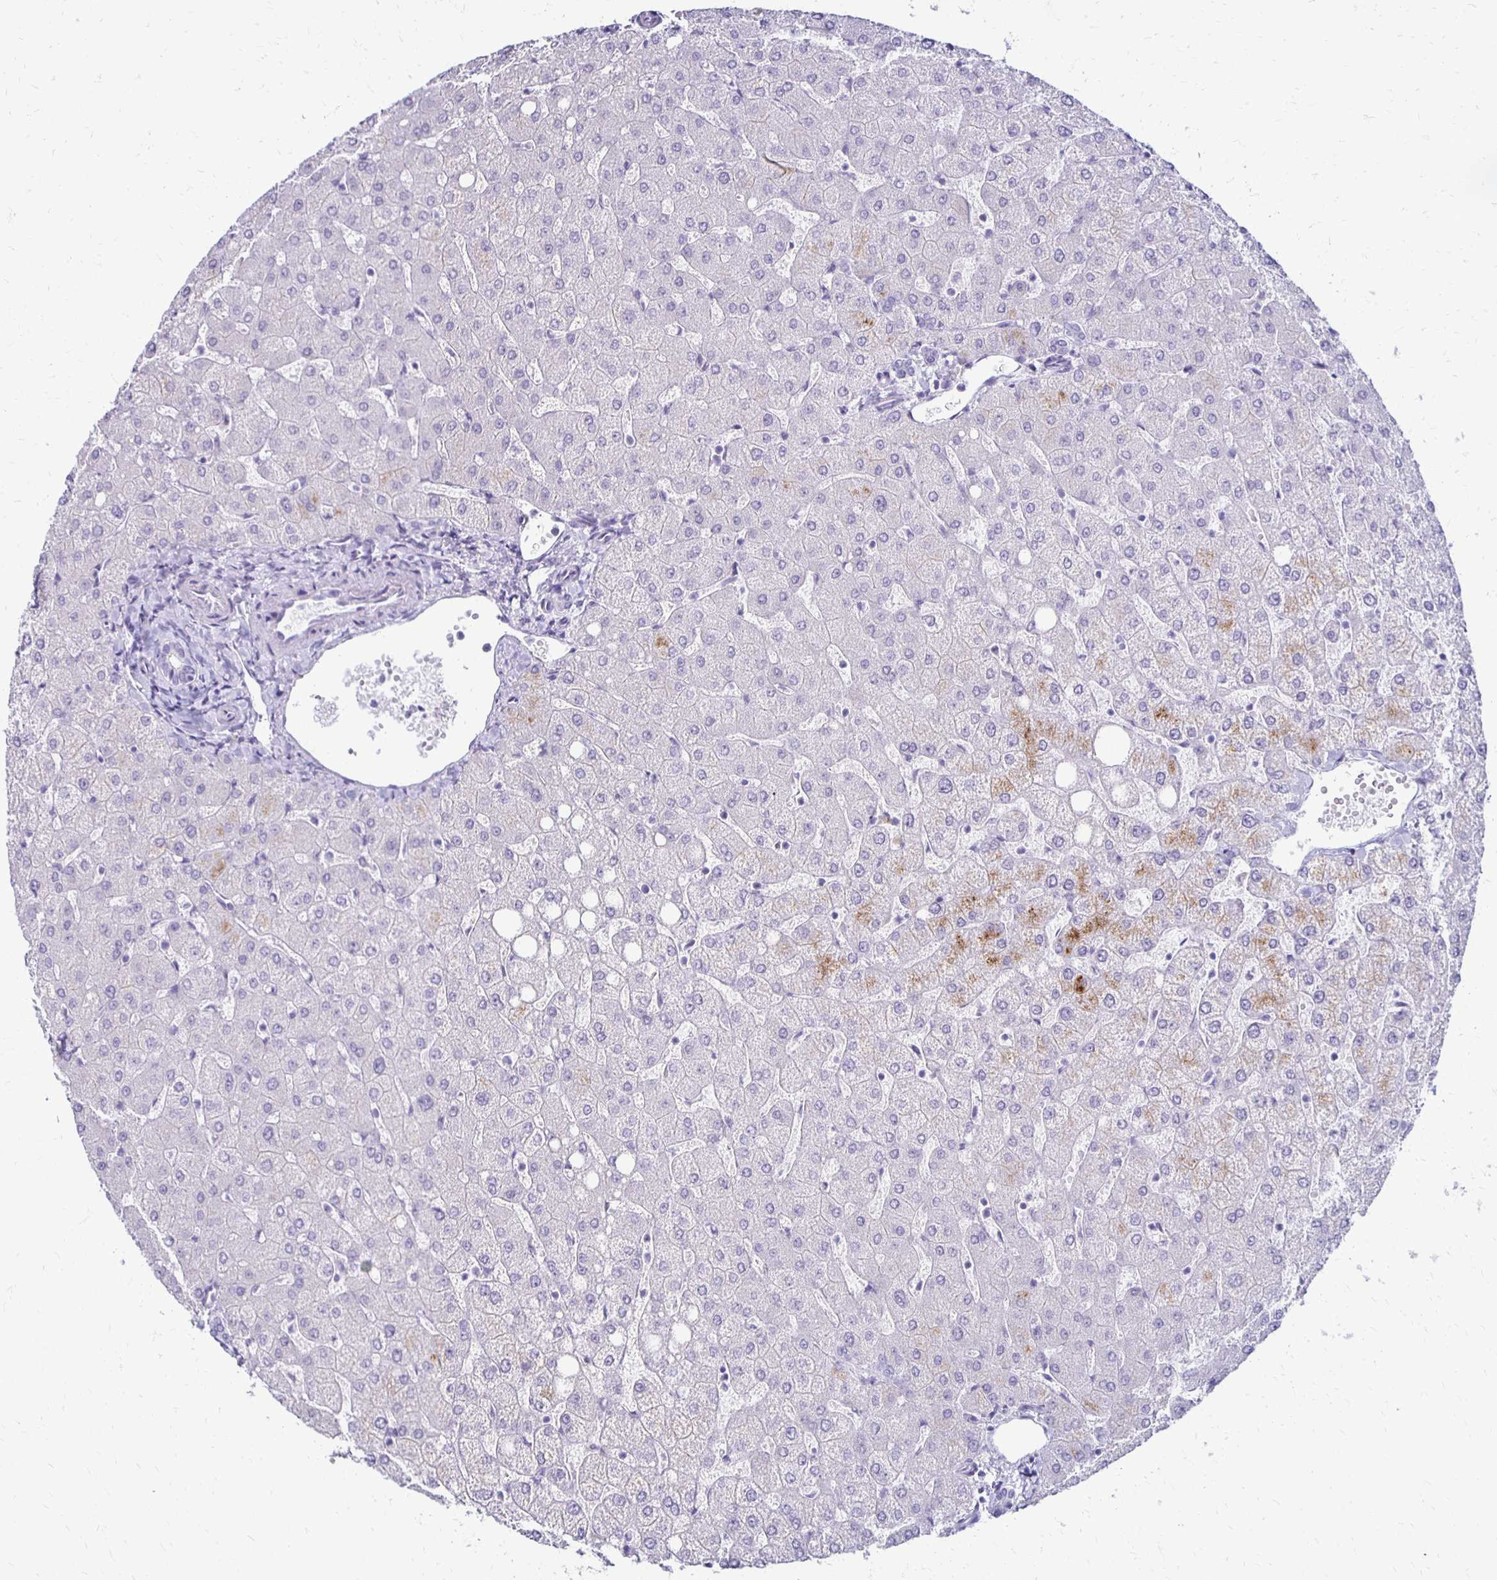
{"staining": {"intensity": "negative", "quantity": "none", "location": "none"}, "tissue": "liver", "cell_type": "Cholangiocytes", "image_type": "normal", "snomed": [{"axis": "morphology", "description": "Normal tissue, NOS"}, {"axis": "topography", "description": "Liver"}], "caption": "Photomicrograph shows no significant protein staining in cholangiocytes of unremarkable liver. Nuclei are stained in blue.", "gene": "RYR1", "patient": {"sex": "female", "age": 54}}